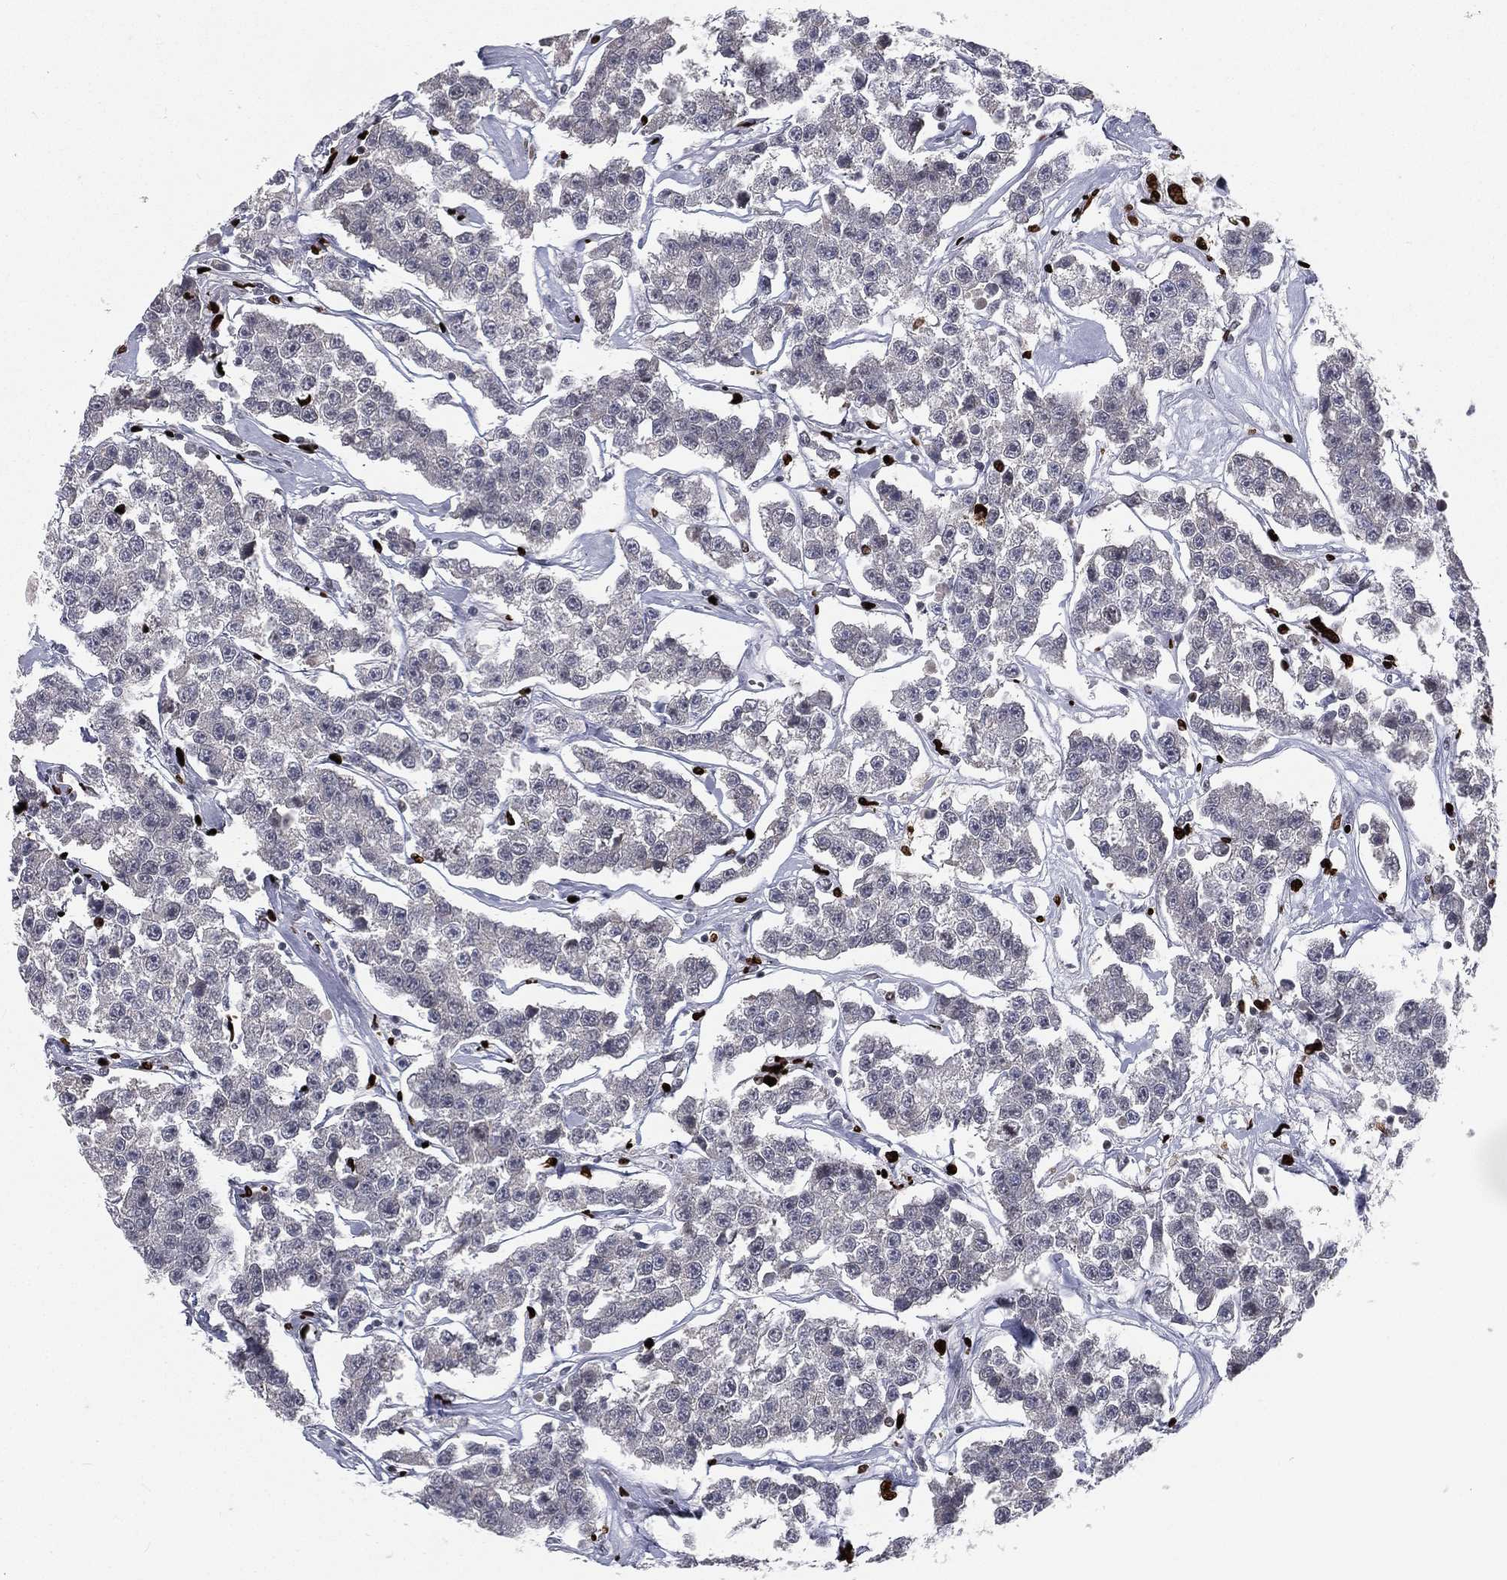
{"staining": {"intensity": "negative", "quantity": "none", "location": "none"}, "tissue": "testis cancer", "cell_type": "Tumor cells", "image_type": "cancer", "snomed": [{"axis": "morphology", "description": "Seminoma, NOS"}, {"axis": "topography", "description": "Testis"}], "caption": "A high-resolution image shows immunohistochemistry staining of seminoma (testis), which shows no significant positivity in tumor cells.", "gene": "MNDA", "patient": {"sex": "male", "age": 59}}